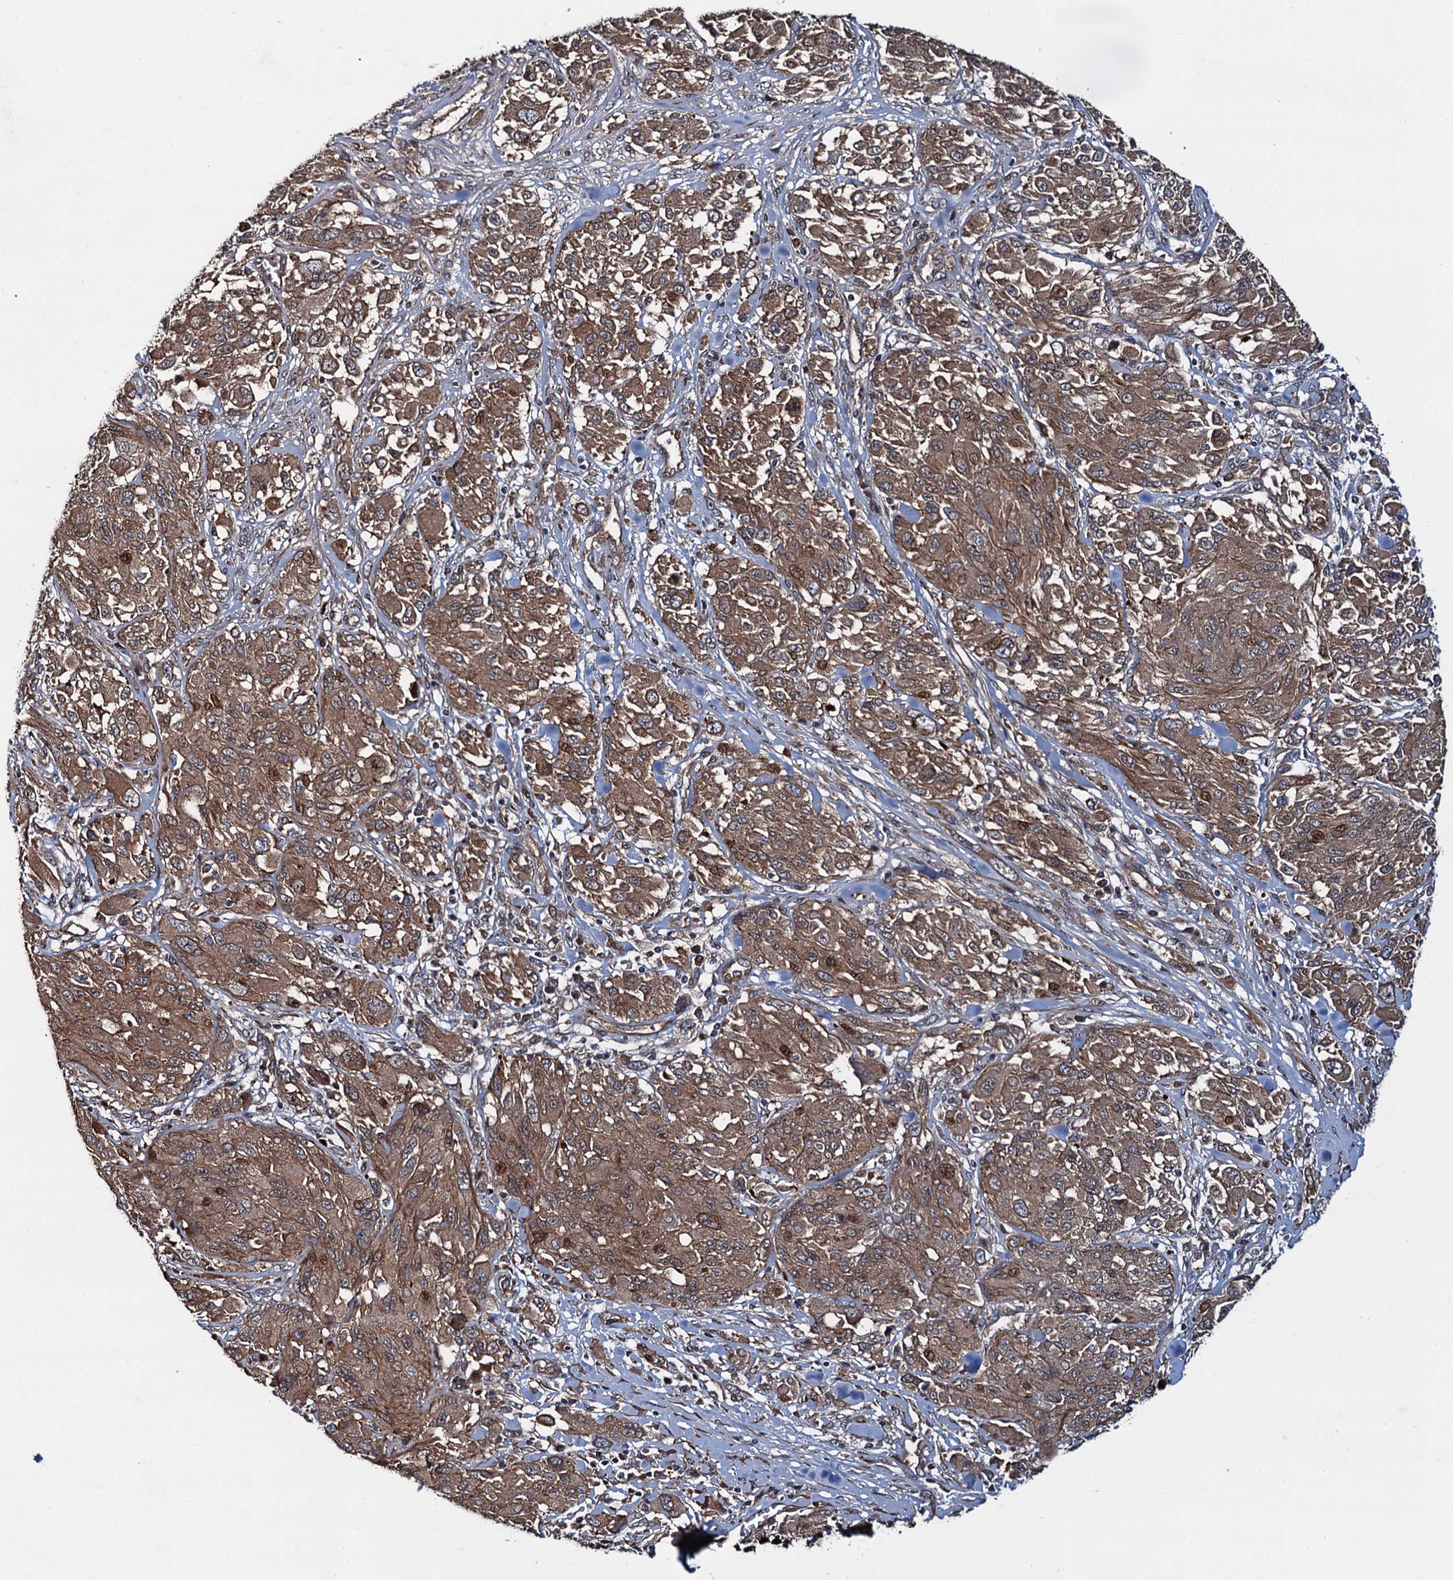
{"staining": {"intensity": "moderate", "quantity": ">75%", "location": "cytoplasmic/membranous"}, "tissue": "melanoma", "cell_type": "Tumor cells", "image_type": "cancer", "snomed": [{"axis": "morphology", "description": "Malignant melanoma, NOS"}, {"axis": "topography", "description": "Skin"}], "caption": "Melanoma tissue exhibits moderate cytoplasmic/membranous staining in approximately >75% of tumor cells", "gene": "RHOBTB1", "patient": {"sex": "female", "age": 91}}